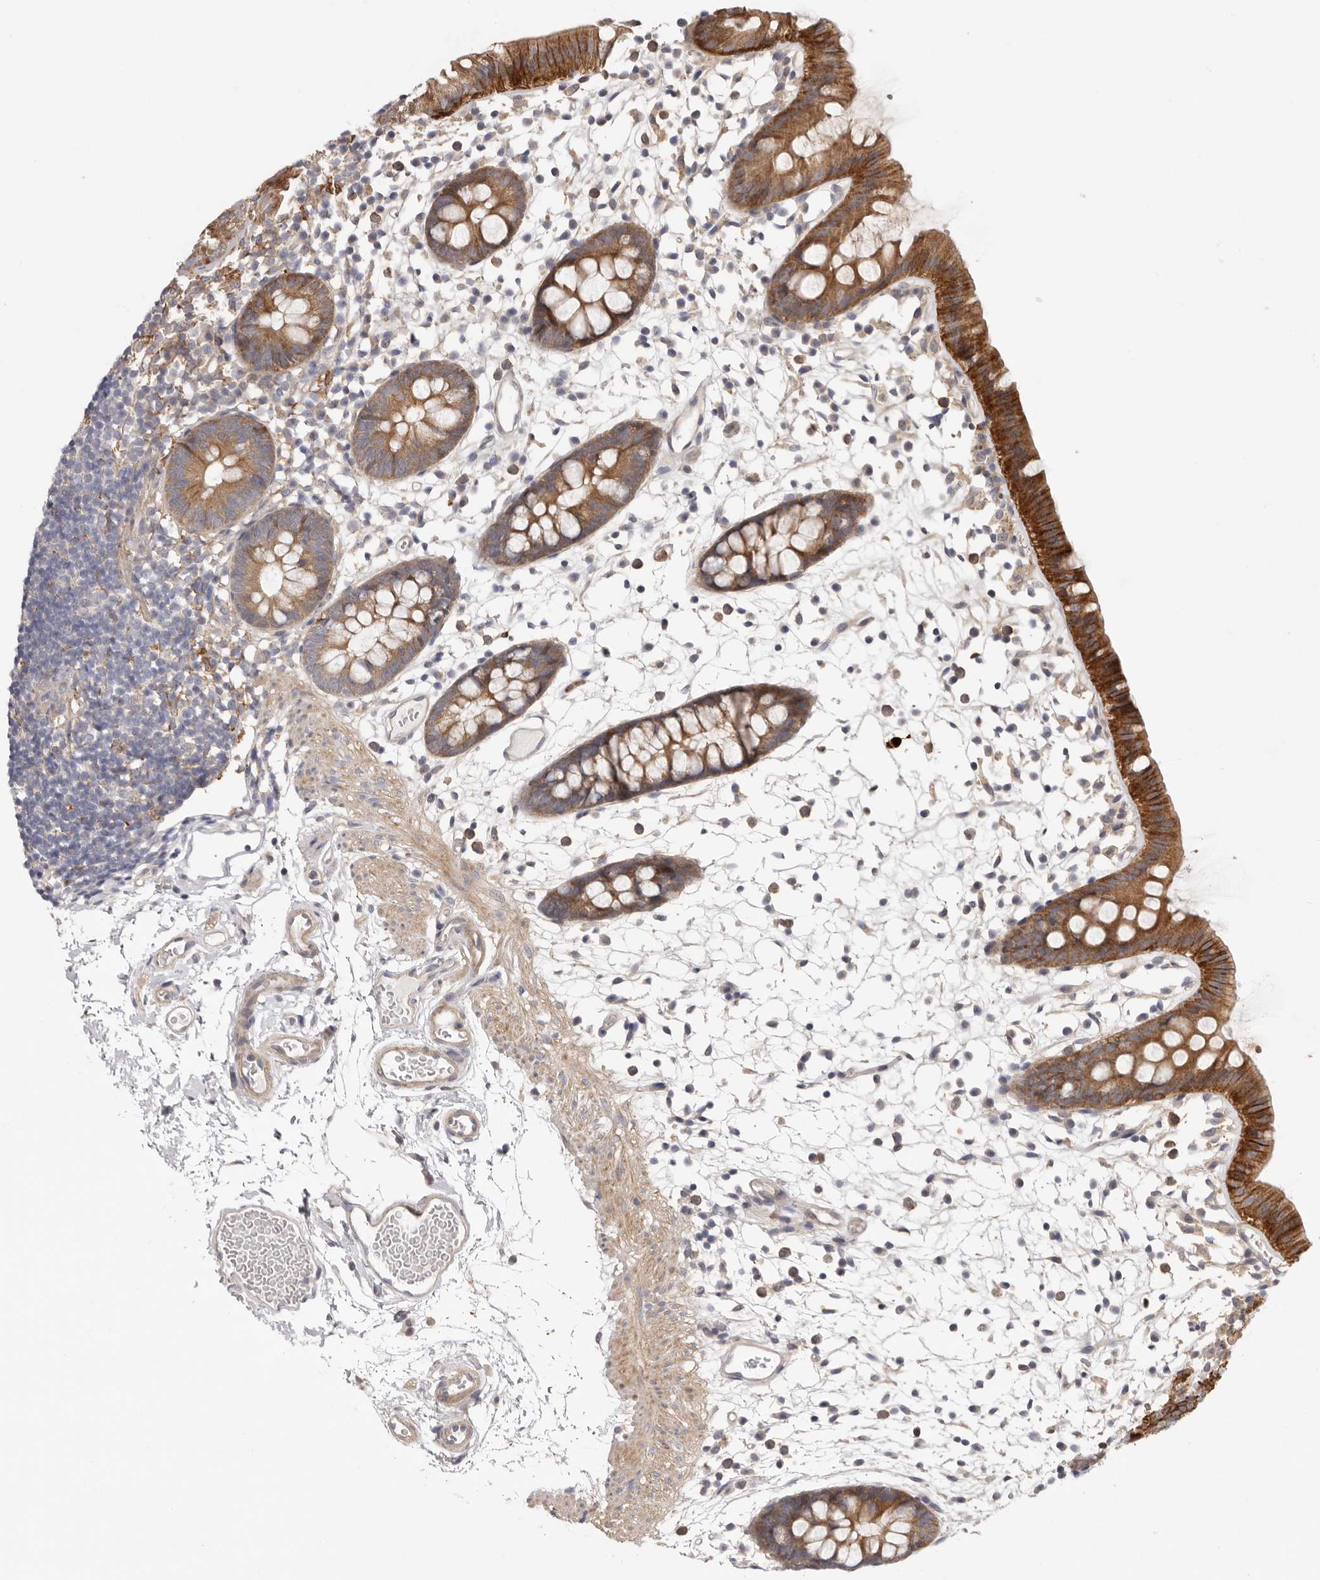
{"staining": {"intensity": "weak", "quantity": "25%-75%", "location": "cytoplasmic/membranous"}, "tissue": "colon", "cell_type": "Endothelial cells", "image_type": "normal", "snomed": [{"axis": "morphology", "description": "Normal tissue, NOS"}, {"axis": "topography", "description": "Colon"}], "caption": "Weak cytoplasmic/membranous staining is appreciated in about 25%-75% of endothelial cells in normal colon. The staining was performed using DAB (3,3'-diaminobenzidine), with brown indicating positive protein expression. Nuclei are stained blue with hematoxylin.", "gene": "MSRB2", "patient": {"sex": "male", "age": 56}}